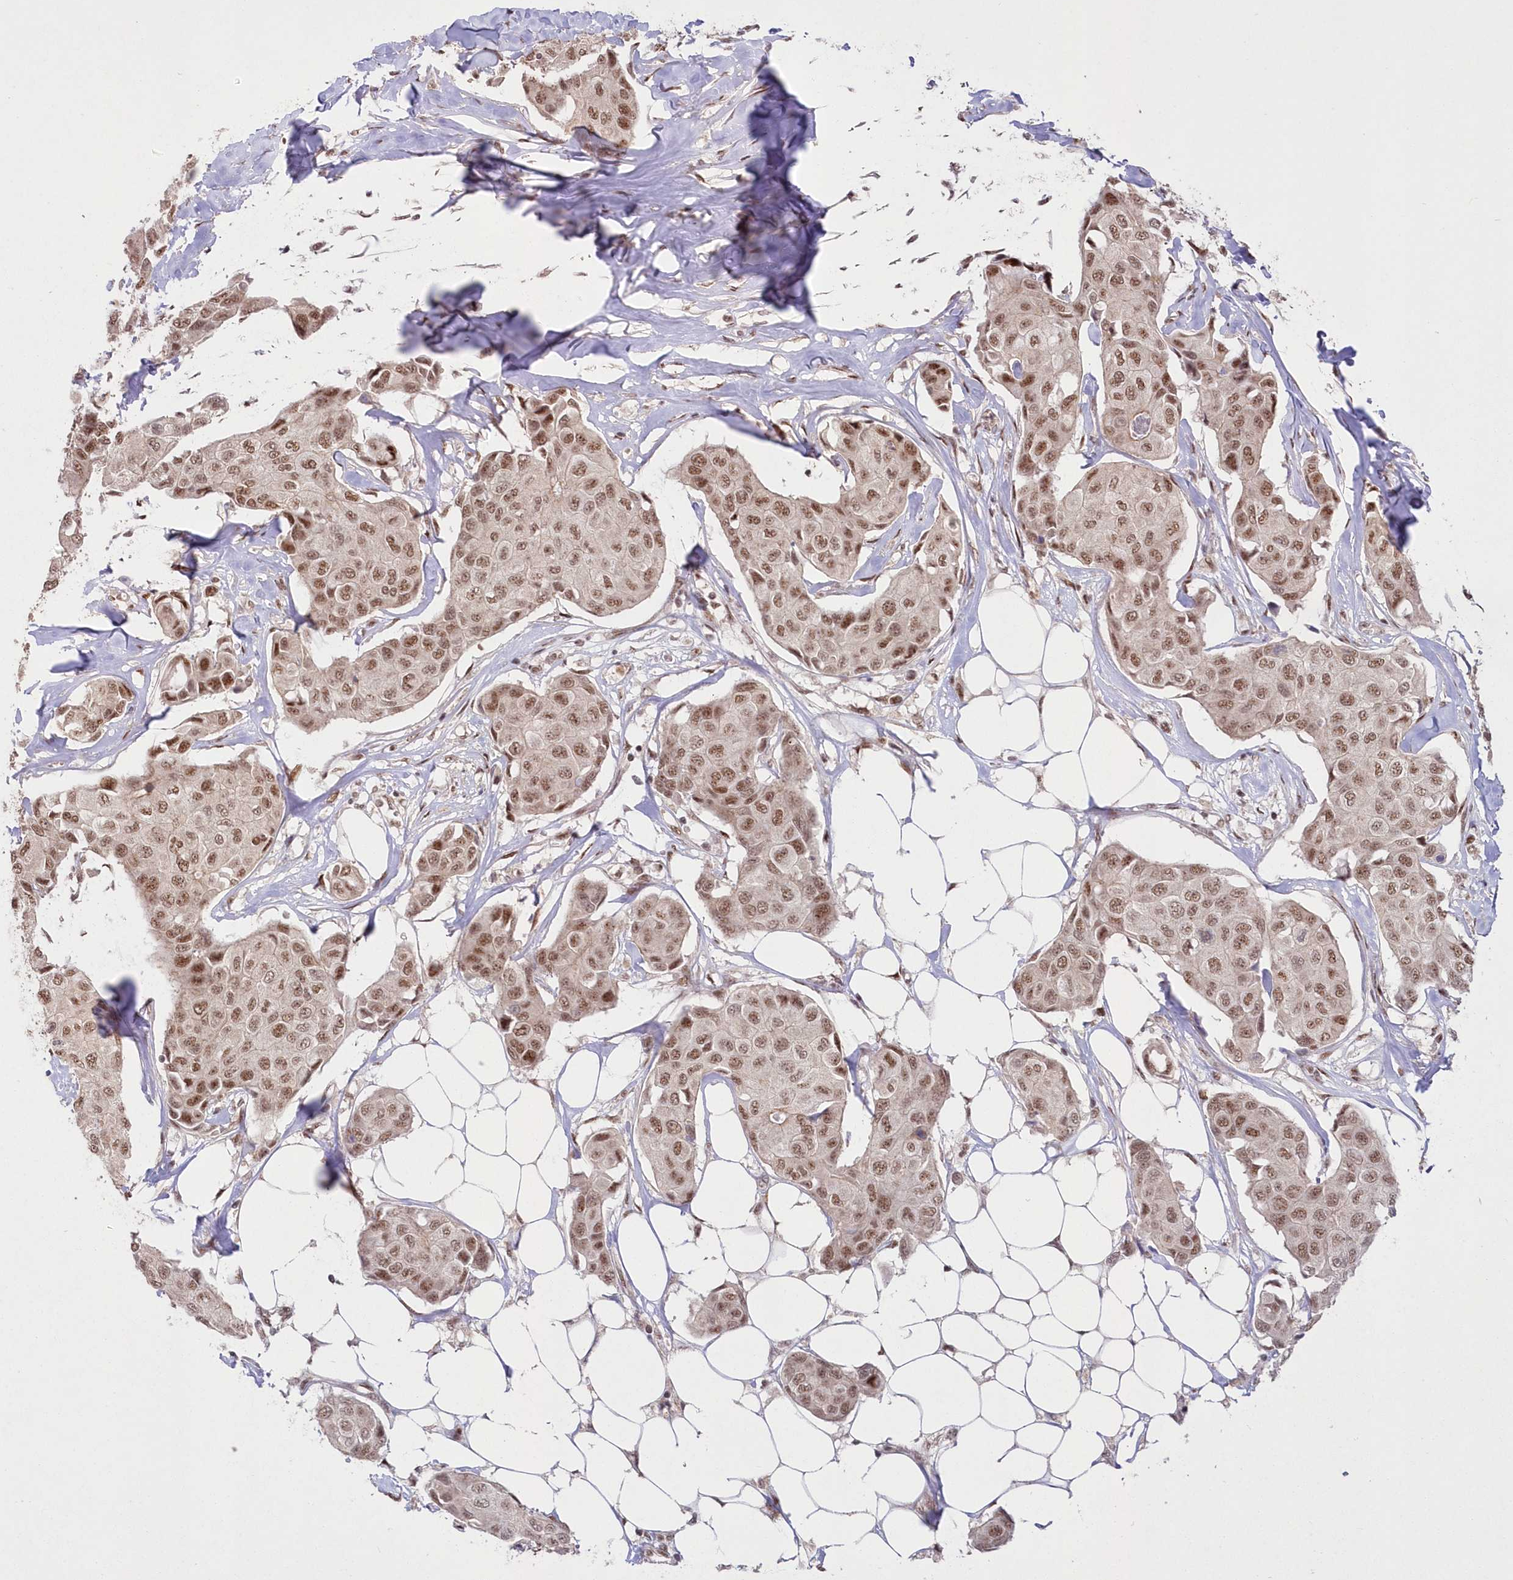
{"staining": {"intensity": "moderate", "quantity": ">75%", "location": "nuclear"}, "tissue": "breast cancer", "cell_type": "Tumor cells", "image_type": "cancer", "snomed": [{"axis": "morphology", "description": "Duct carcinoma"}, {"axis": "topography", "description": "Breast"}], "caption": "Protein expression by immunohistochemistry (IHC) displays moderate nuclear staining in about >75% of tumor cells in breast cancer (intraductal carcinoma).", "gene": "WBP1L", "patient": {"sex": "female", "age": 80}}